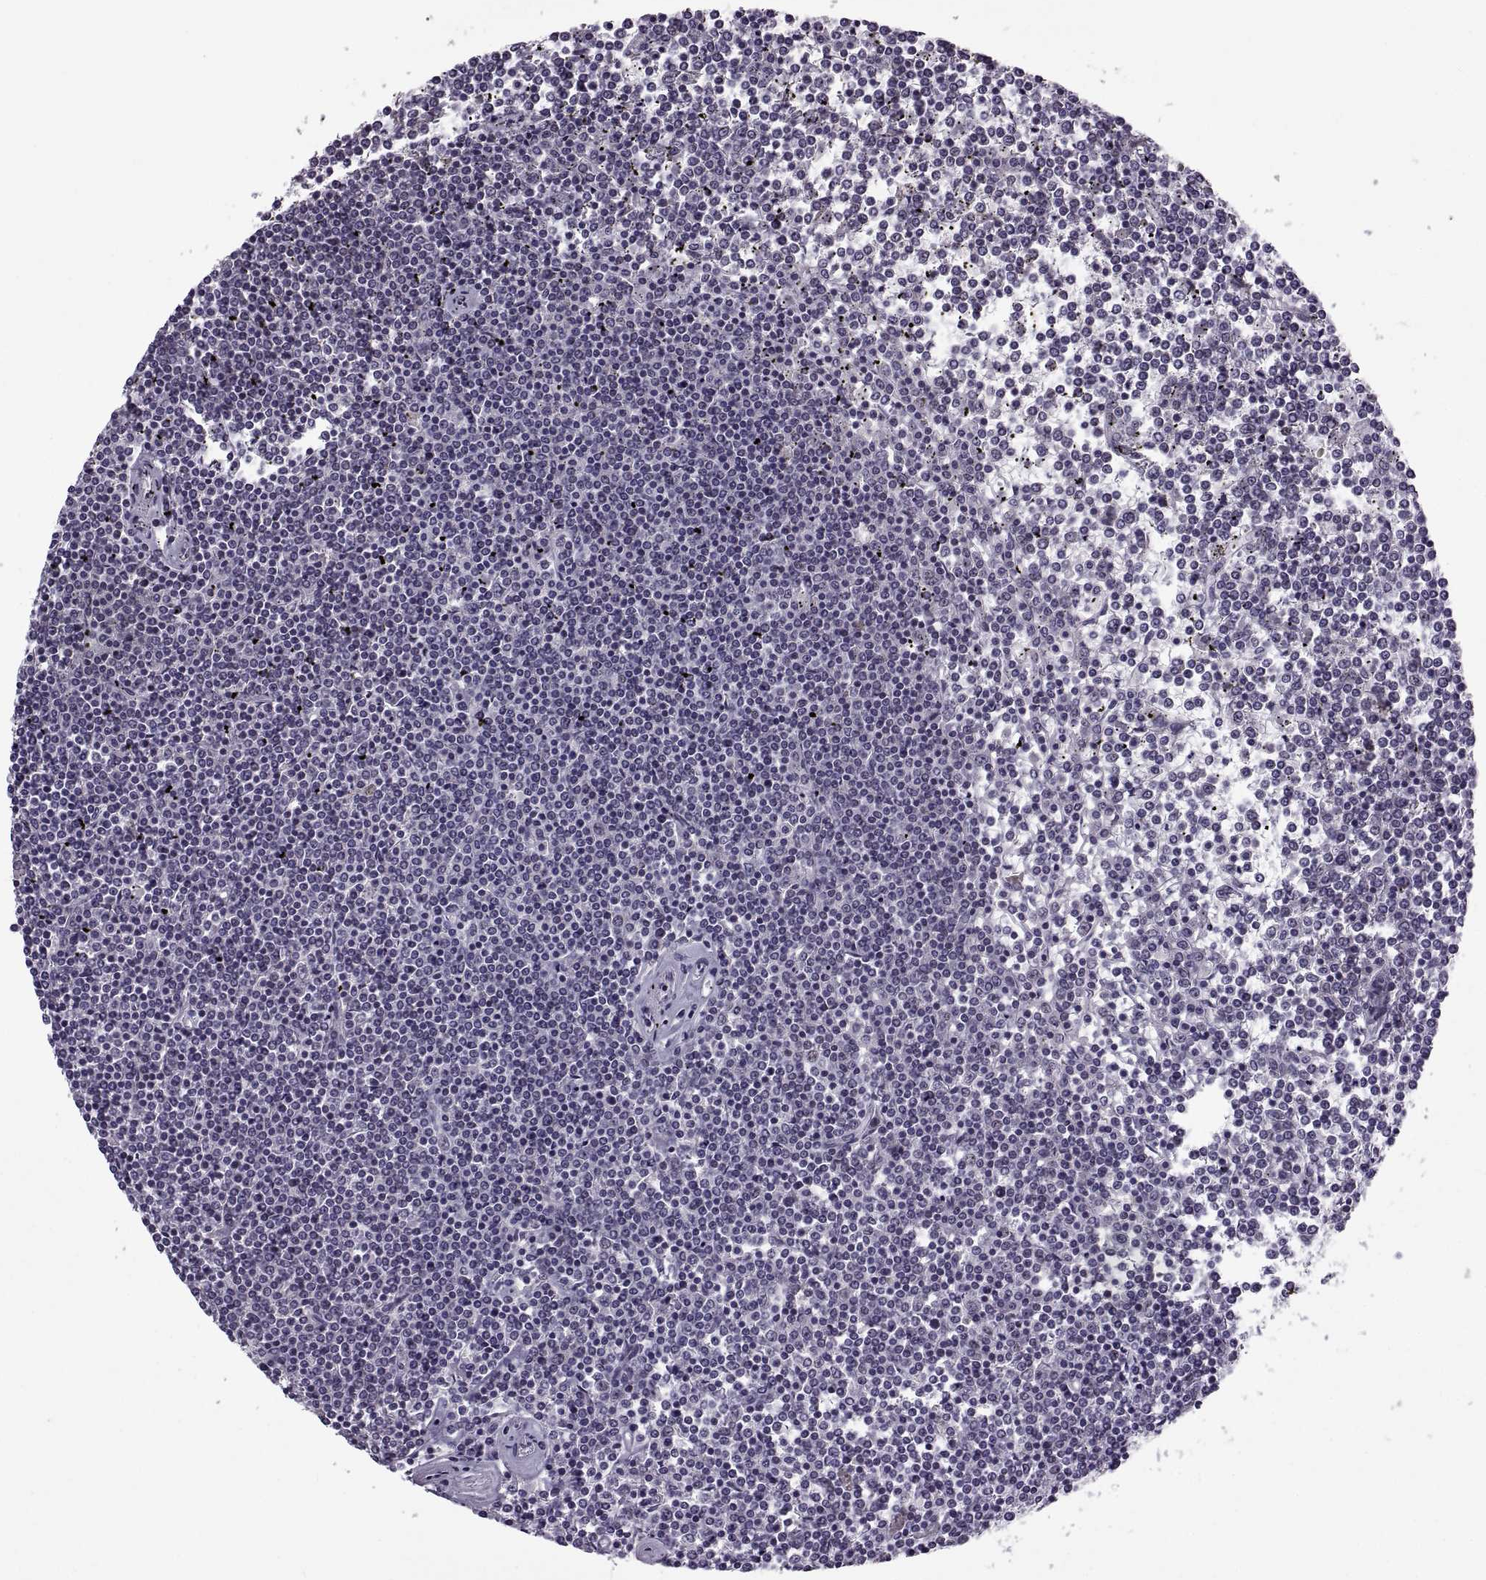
{"staining": {"intensity": "negative", "quantity": "none", "location": "none"}, "tissue": "lymphoma", "cell_type": "Tumor cells", "image_type": "cancer", "snomed": [{"axis": "morphology", "description": "Malignant lymphoma, non-Hodgkin's type, Low grade"}, {"axis": "topography", "description": "Spleen"}], "caption": "This is an immunohistochemistry (IHC) photomicrograph of human low-grade malignant lymphoma, non-Hodgkin's type. There is no staining in tumor cells.", "gene": "OTP", "patient": {"sex": "female", "age": 19}}